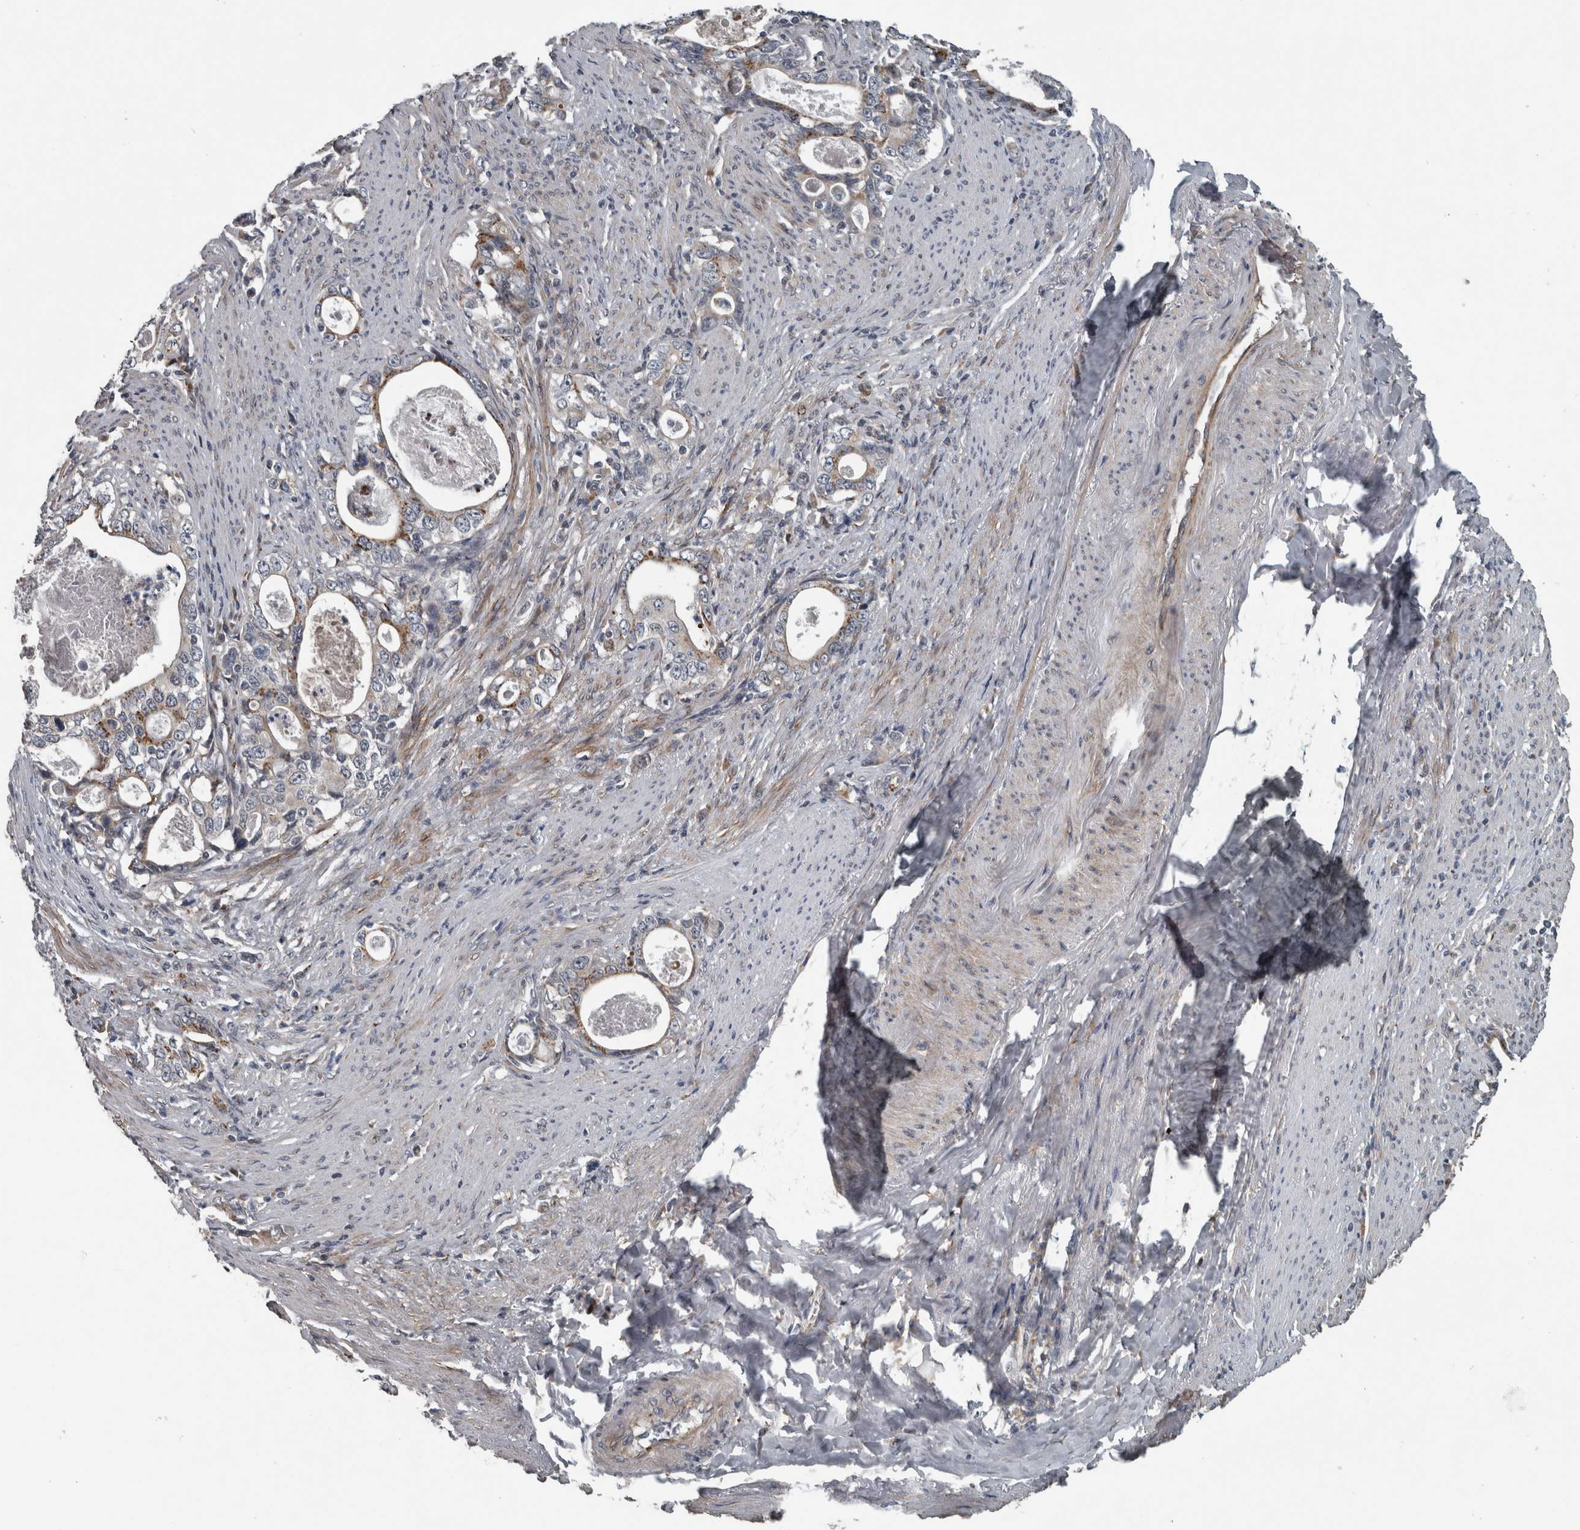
{"staining": {"intensity": "moderate", "quantity": "<25%", "location": "cytoplasmic/membranous"}, "tissue": "stomach cancer", "cell_type": "Tumor cells", "image_type": "cancer", "snomed": [{"axis": "morphology", "description": "Adenocarcinoma, NOS"}, {"axis": "topography", "description": "Stomach, lower"}], "caption": "Immunohistochemistry (IHC) staining of stomach cancer, which demonstrates low levels of moderate cytoplasmic/membranous expression in approximately <25% of tumor cells indicating moderate cytoplasmic/membranous protein staining. The staining was performed using DAB (3,3'-diaminobenzidine) (brown) for protein detection and nuclei were counterstained in hematoxylin (blue).", "gene": "ZNF345", "patient": {"sex": "female", "age": 72}}